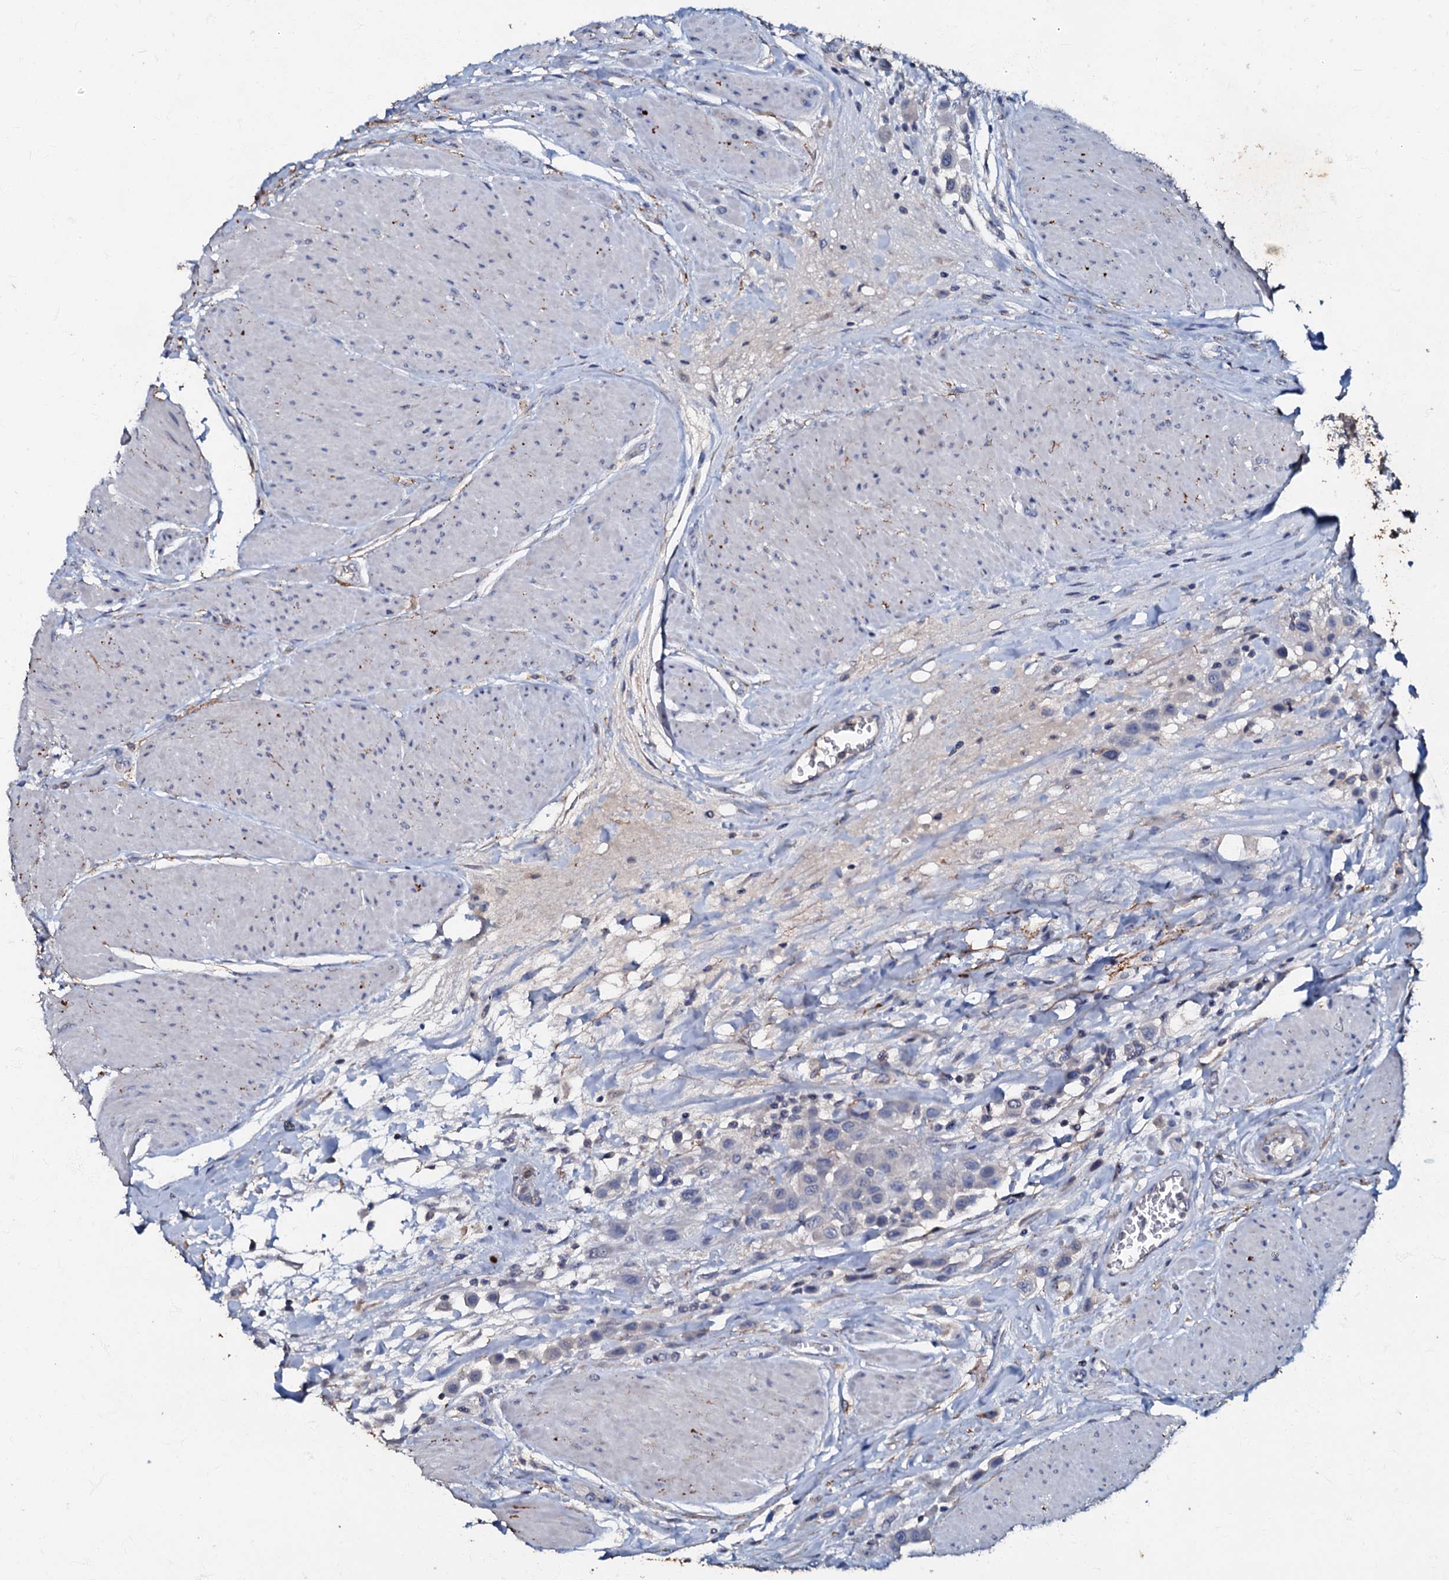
{"staining": {"intensity": "negative", "quantity": "none", "location": "none"}, "tissue": "urothelial cancer", "cell_type": "Tumor cells", "image_type": "cancer", "snomed": [{"axis": "morphology", "description": "Urothelial carcinoma, High grade"}, {"axis": "topography", "description": "Urinary bladder"}], "caption": "Protein analysis of urothelial carcinoma (high-grade) demonstrates no significant positivity in tumor cells.", "gene": "MANSC4", "patient": {"sex": "male", "age": 50}}